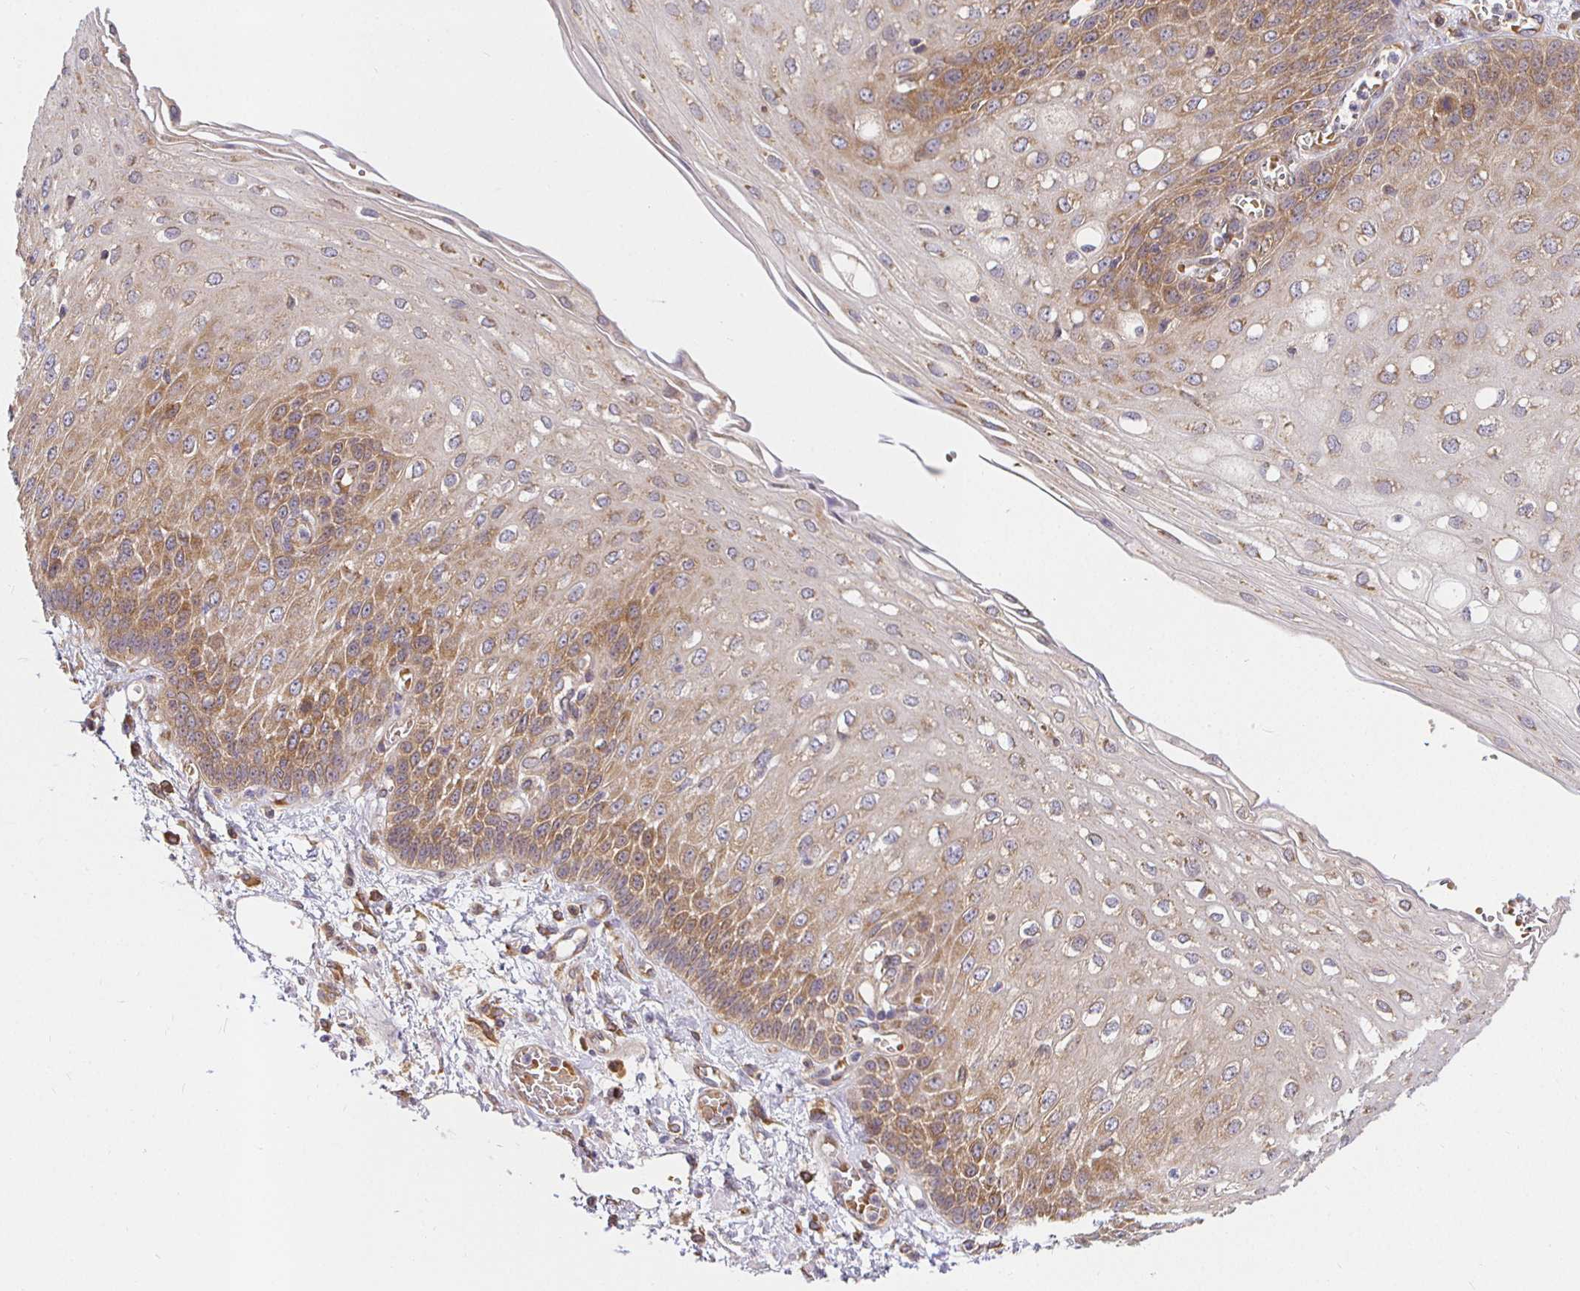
{"staining": {"intensity": "moderate", "quantity": "25%-75%", "location": "cytoplasmic/membranous"}, "tissue": "esophagus", "cell_type": "Squamous epithelial cells", "image_type": "normal", "snomed": [{"axis": "morphology", "description": "Normal tissue, NOS"}, {"axis": "morphology", "description": "Adenocarcinoma, NOS"}, {"axis": "topography", "description": "Esophagus"}], "caption": "A brown stain shows moderate cytoplasmic/membranous expression of a protein in squamous epithelial cells of normal esophagus. (DAB (3,3'-diaminobenzidine) IHC with brightfield microscopy, high magnification).", "gene": "IRAK1", "patient": {"sex": "male", "age": 81}}